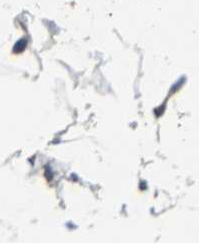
{"staining": {"intensity": "negative", "quantity": "none", "location": "none"}, "tissue": "adipose tissue", "cell_type": "Adipocytes", "image_type": "normal", "snomed": [{"axis": "morphology", "description": "Normal tissue, NOS"}, {"axis": "topography", "description": "Breast"}, {"axis": "topography", "description": "Adipose tissue"}], "caption": "Immunohistochemistry (IHC) histopathology image of normal adipose tissue: adipose tissue stained with DAB reveals no significant protein staining in adipocytes.", "gene": "PDPN", "patient": {"sex": "female", "age": 25}}